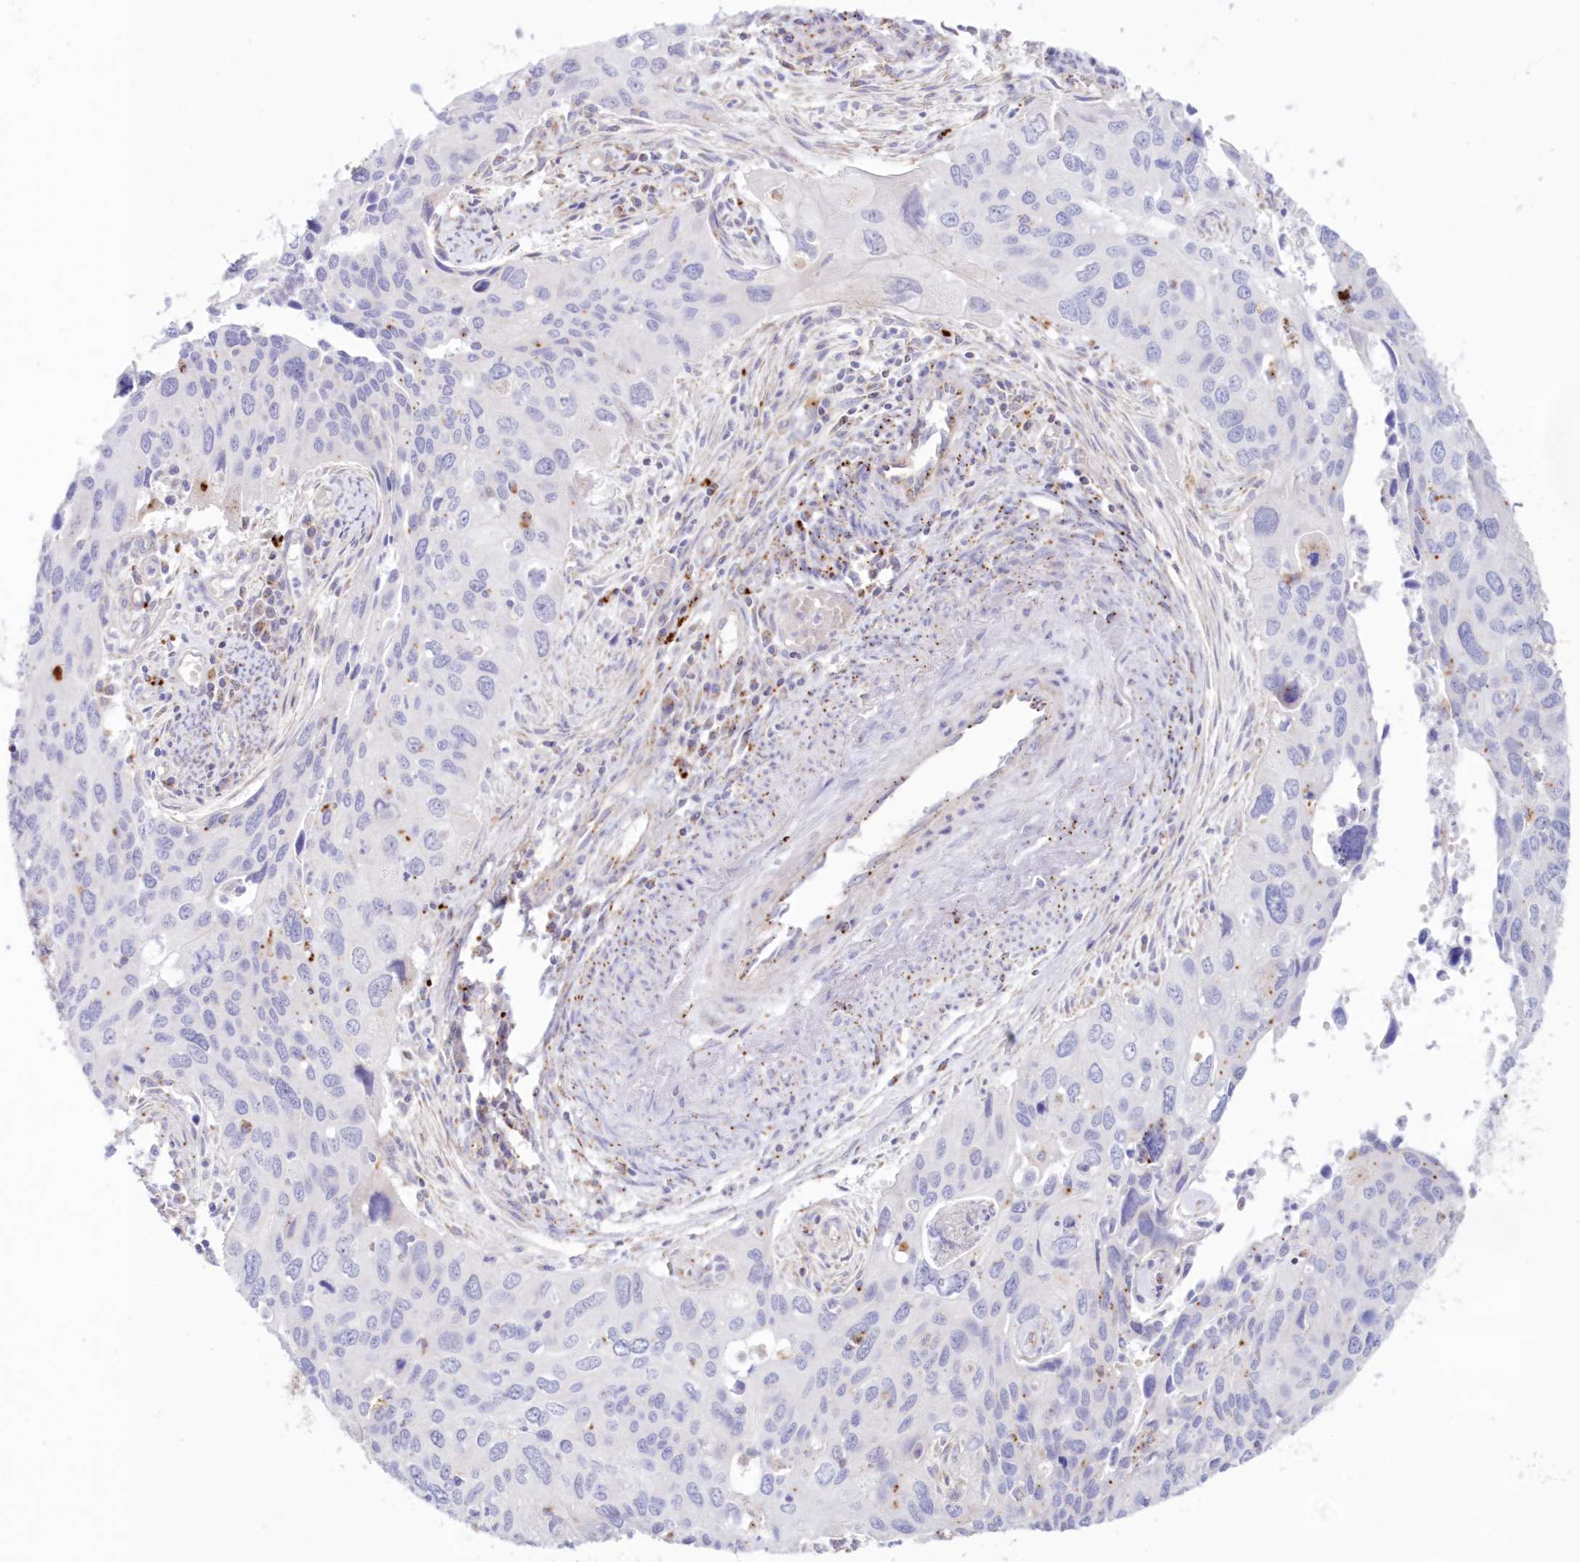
{"staining": {"intensity": "negative", "quantity": "none", "location": "none"}, "tissue": "cervical cancer", "cell_type": "Tumor cells", "image_type": "cancer", "snomed": [{"axis": "morphology", "description": "Squamous cell carcinoma, NOS"}, {"axis": "topography", "description": "Cervix"}], "caption": "Tumor cells are negative for brown protein staining in cervical cancer (squamous cell carcinoma).", "gene": "TPP1", "patient": {"sex": "female", "age": 55}}